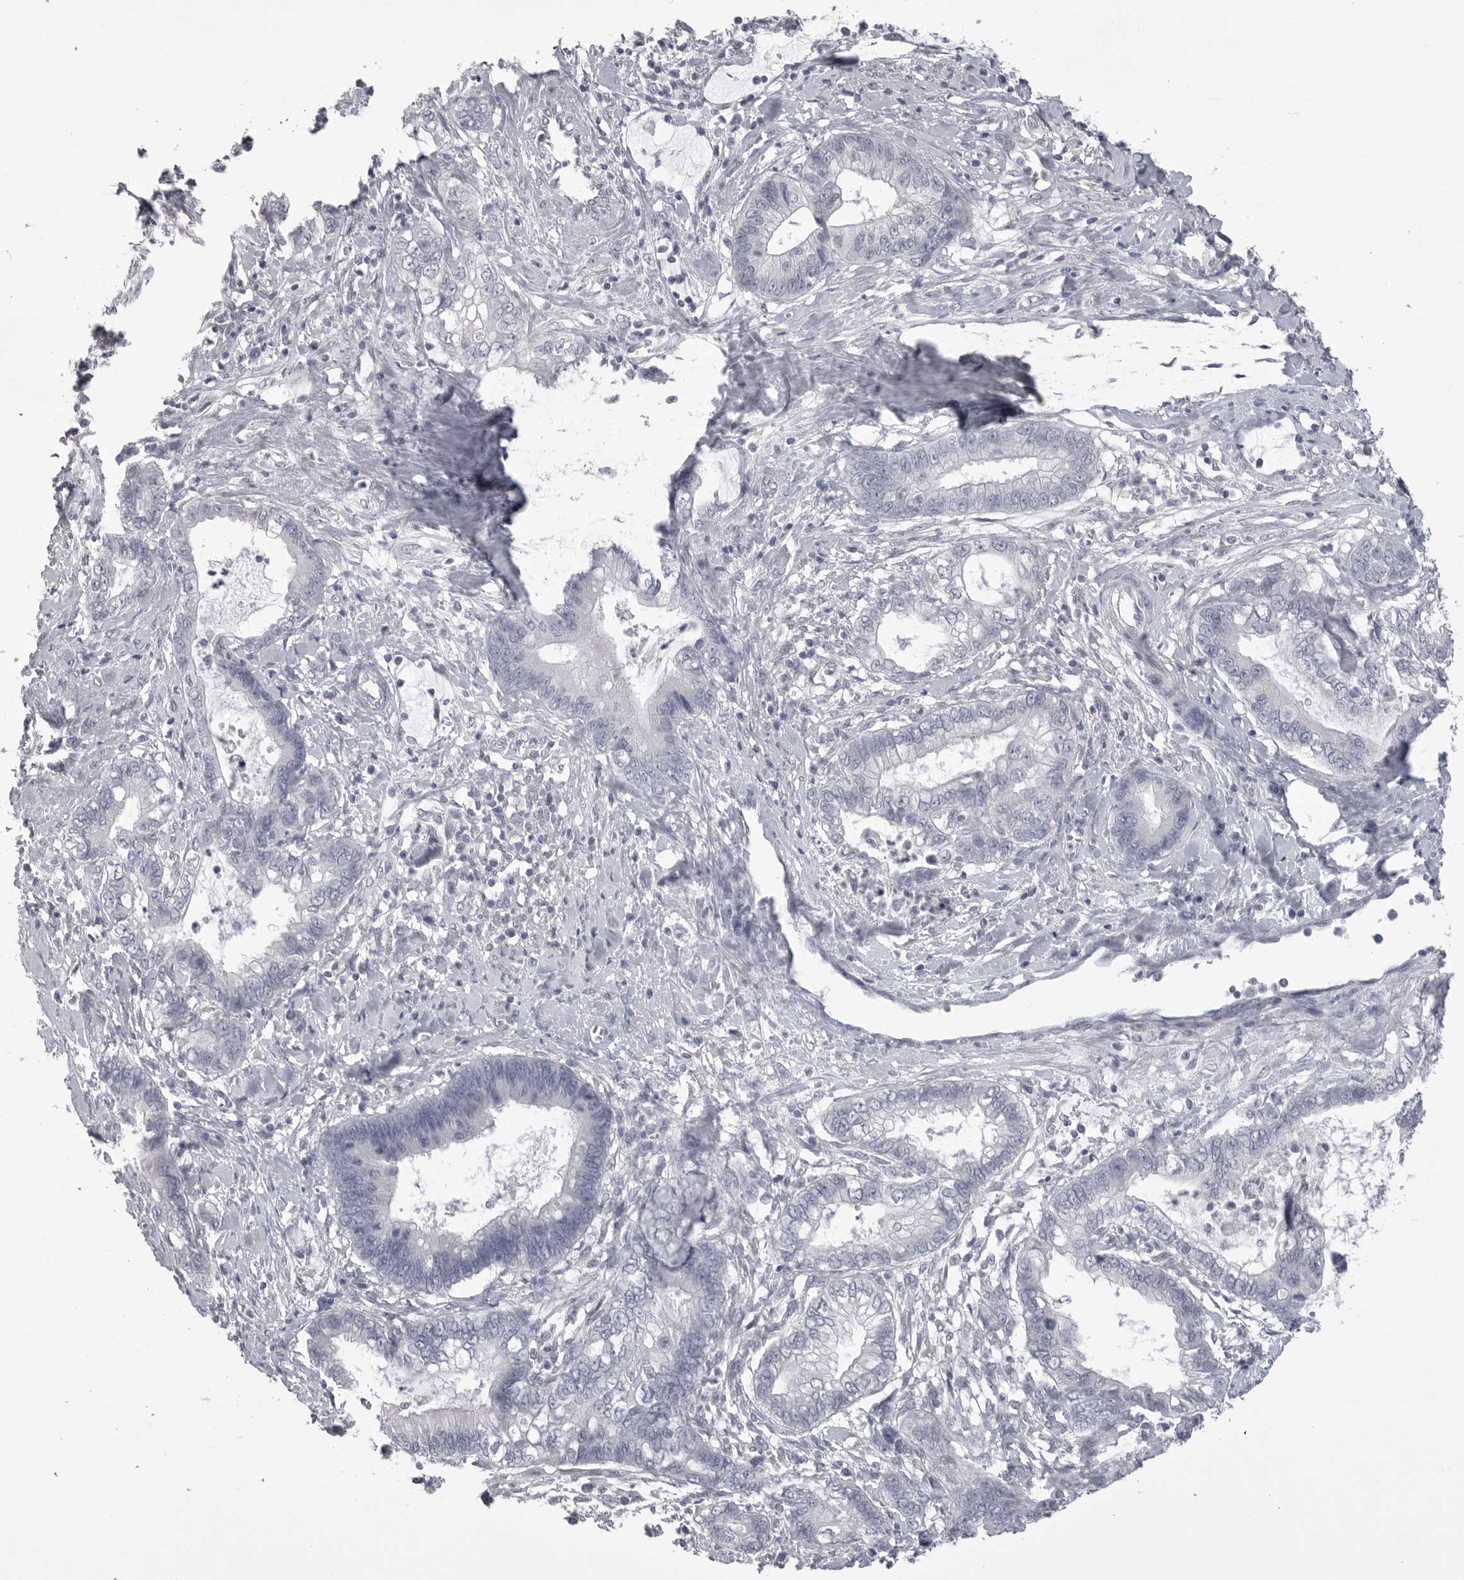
{"staining": {"intensity": "negative", "quantity": "none", "location": "none"}, "tissue": "cervical cancer", "cell_type": "Tumor cells", "image_type": "cancer", "snomed": [{"axis": "morphology", "description": "Adenocarcinoma, NOS"}, {"axis": "topography", "description": "Cervix"}], "caption": "There is no significant positivity in tumor cells of cervical cancer. Brightfield microscopy of IHC stained with DAB (brown) and hematoxylin (blue), captured at high magnification.", "gene": "SERPING1", "patient": {"sex": "female", "age": 44}}